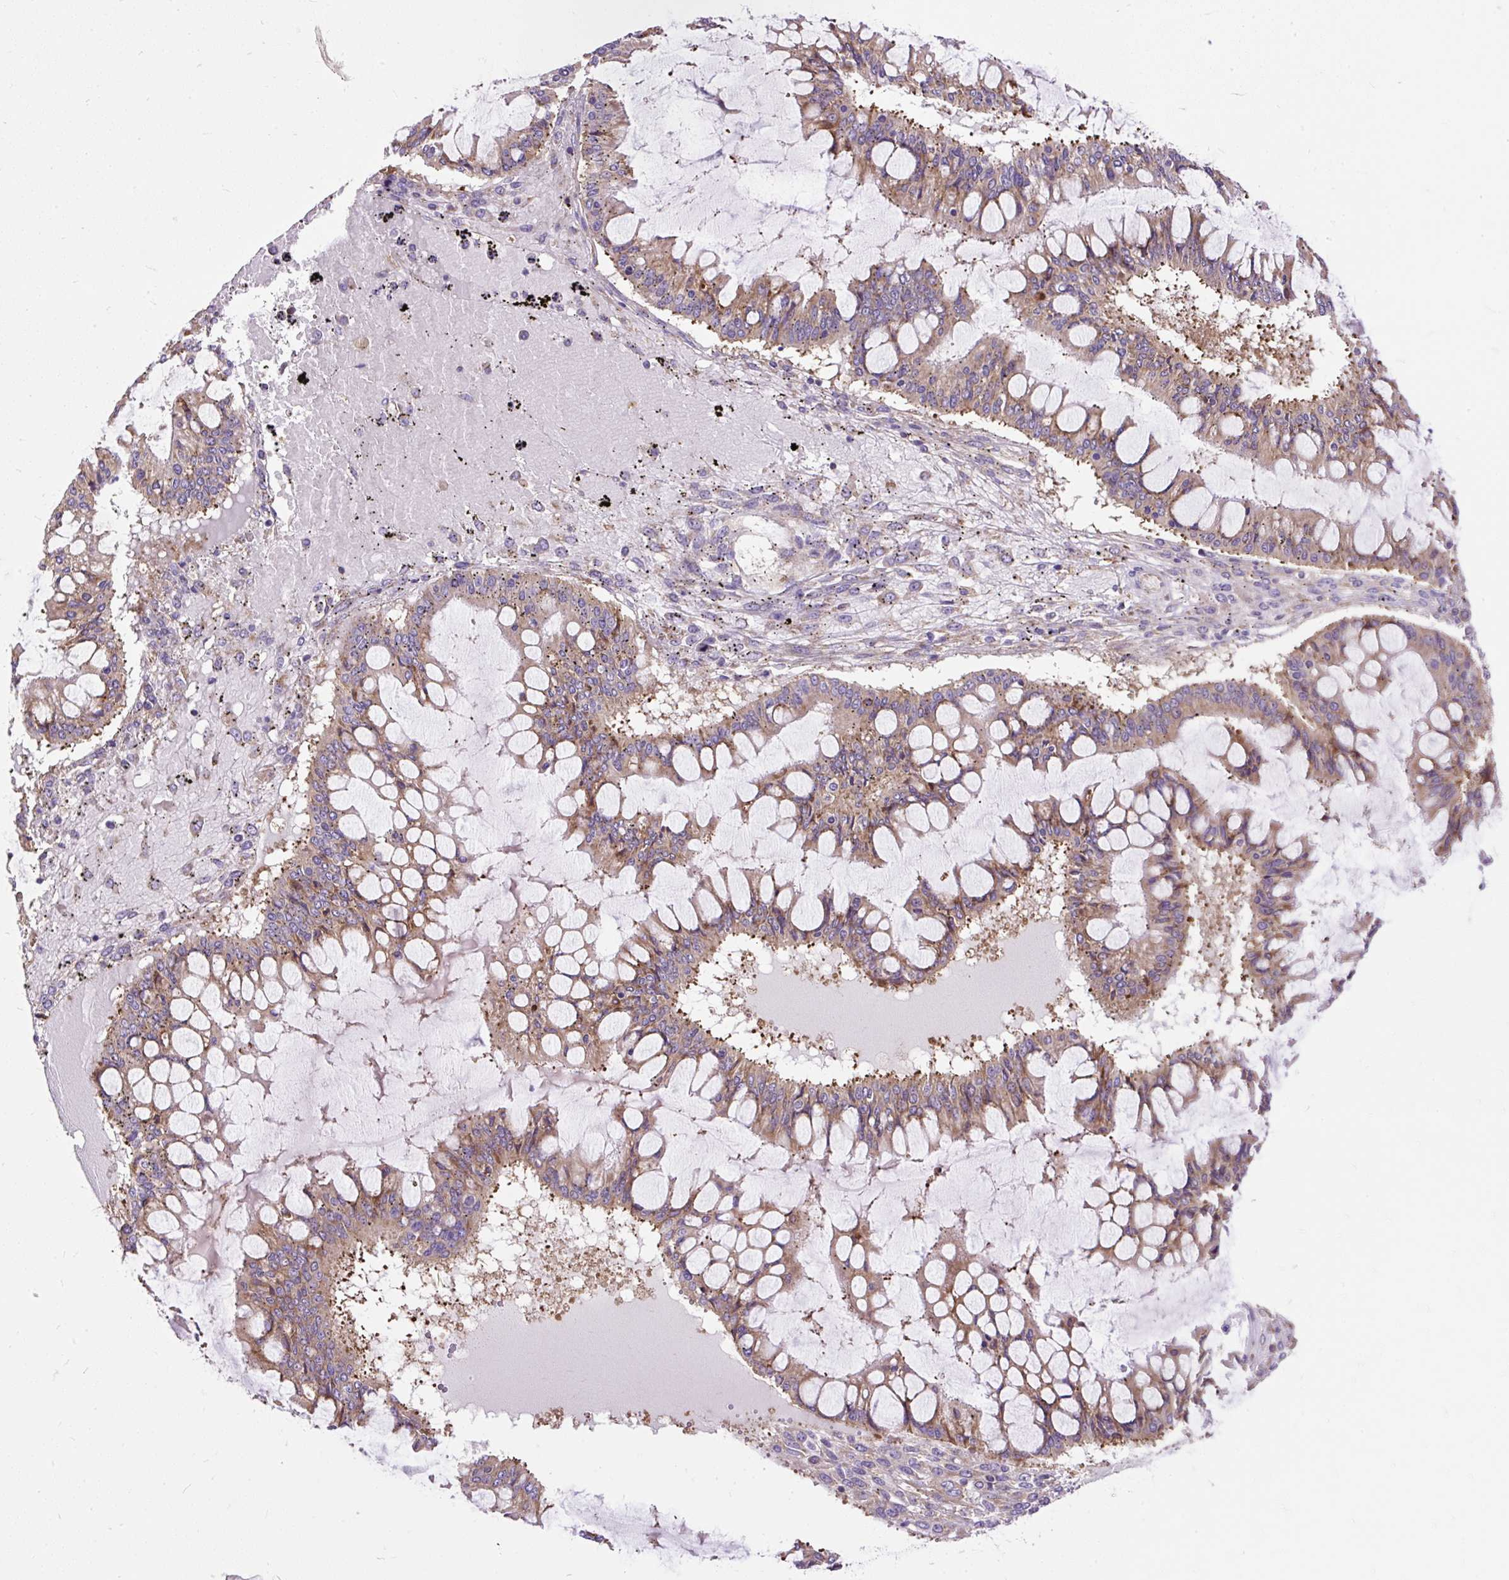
{"staining": {"intensity": "weak", "quantity": "25%-75%", "location": "cytoplasmic/membranous"}, "tissue": "ovarian cancer", "cell_type": "Tumor cells", "image_type": "cancer", "snomed": [{"axis": "morphology", "description": "Cystadenocarcinoma, mucinous, NOS"}, {"axis": "topography", "description": "Ovary"}], "caption": "IHC photomicrograph of neoplastic tissue: ovarian cancer (mucinous cystadenocarcinoma) stained using IHC demonstrates low levels of weak protein expression localized specifically in the cytoplasmic/membranous of tumor cells, appearing as a cytoplasmic/membranous brown color.", "gene": "RPS5", "patient": {"sex": "female", "age": 73}}